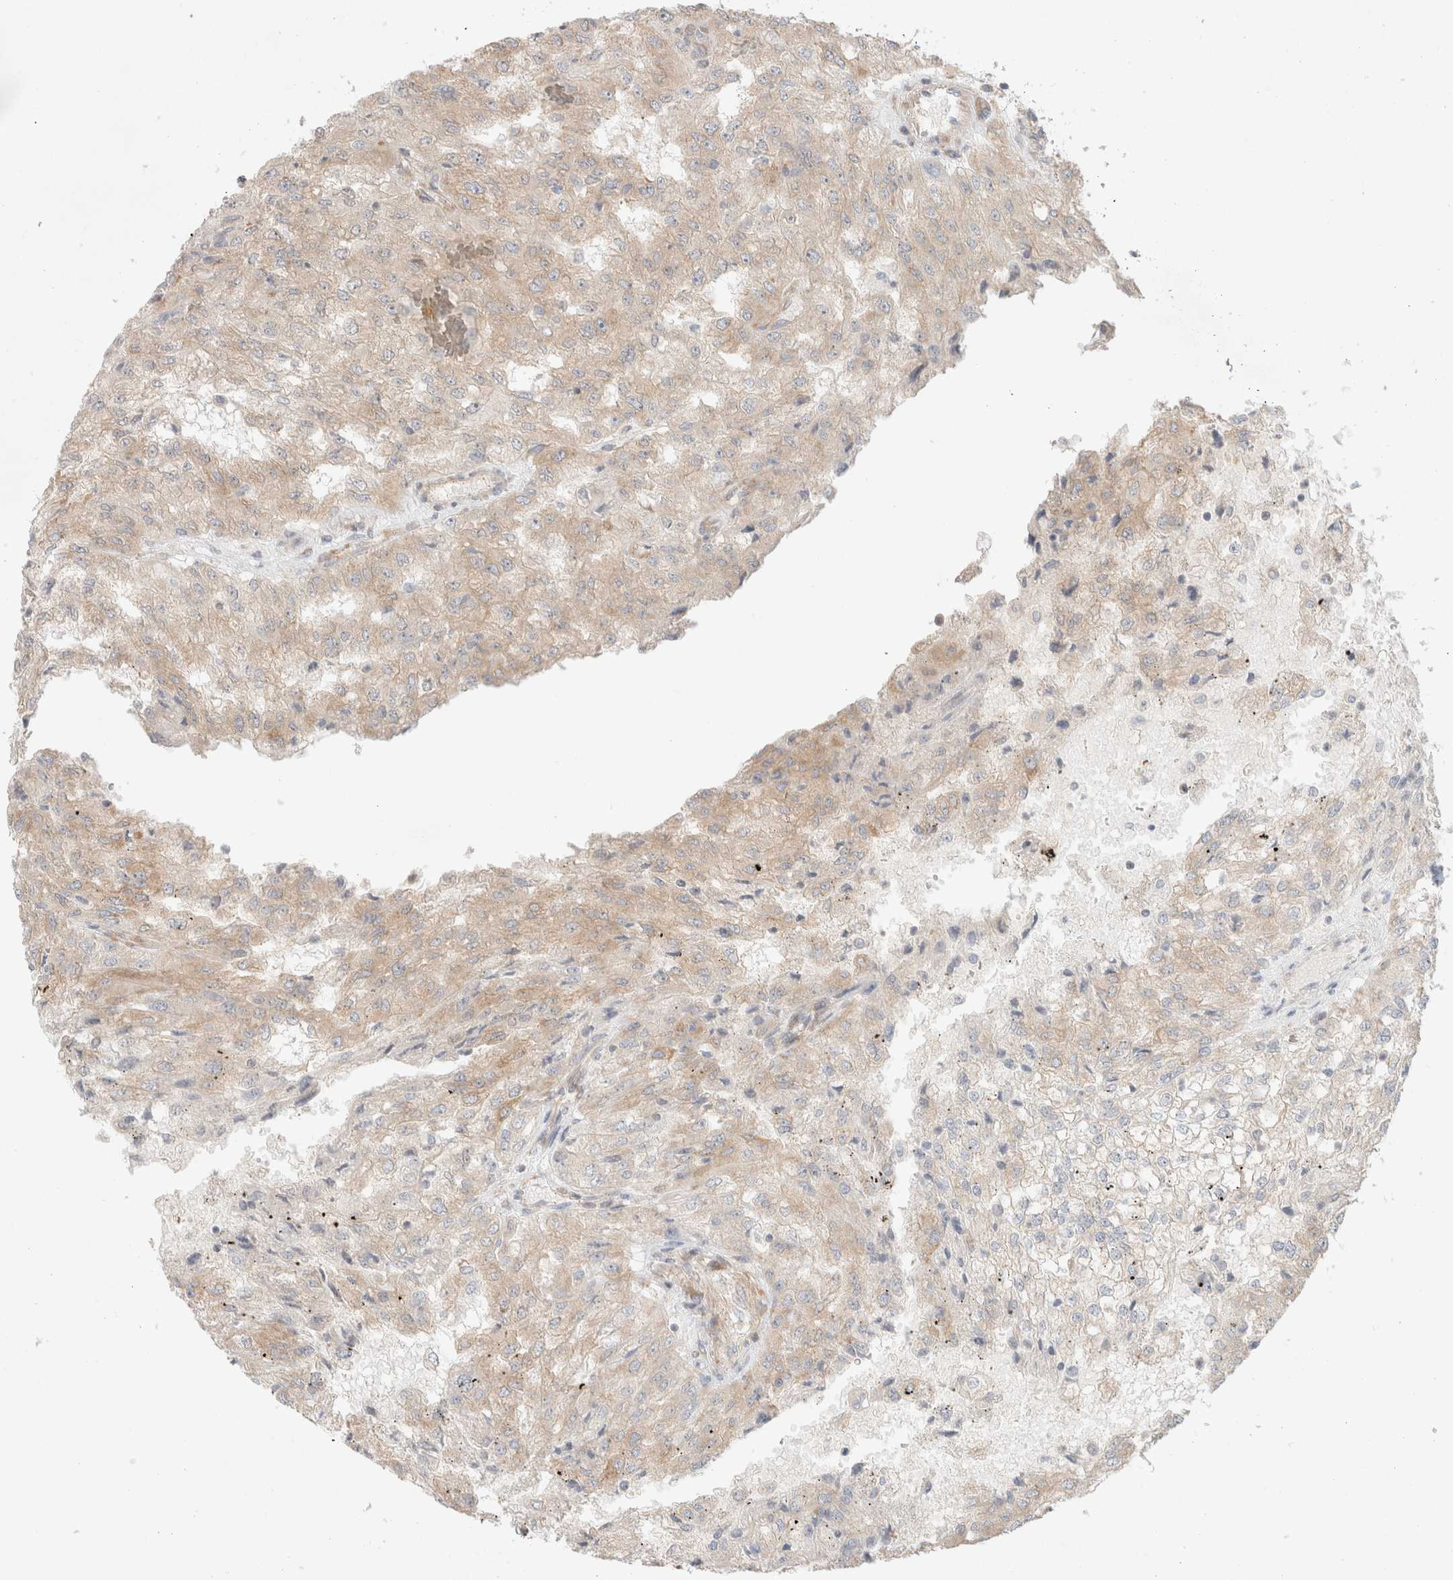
{"staining": {"intensity": "weak", "quantity": ">75%", "location": "cytoplasmic/membranous"}, "tissue": "renal cancer", "cell_type": "Tumor cells", "image_type": "cancer", "snomed": [{"axis": "morphology", "description": "Adenocarcinoma, NOS"}, {"axis": "topography", "description": "Kidney"}], "caption": "Adenocarcinoma (renal) stained with immunohistochemistry reveals weak cytoplasmic/membranous expression in approximately >75% of tumor cells.", "gene": "MARK3", "patient": {"sex": "female", "age": 54}}